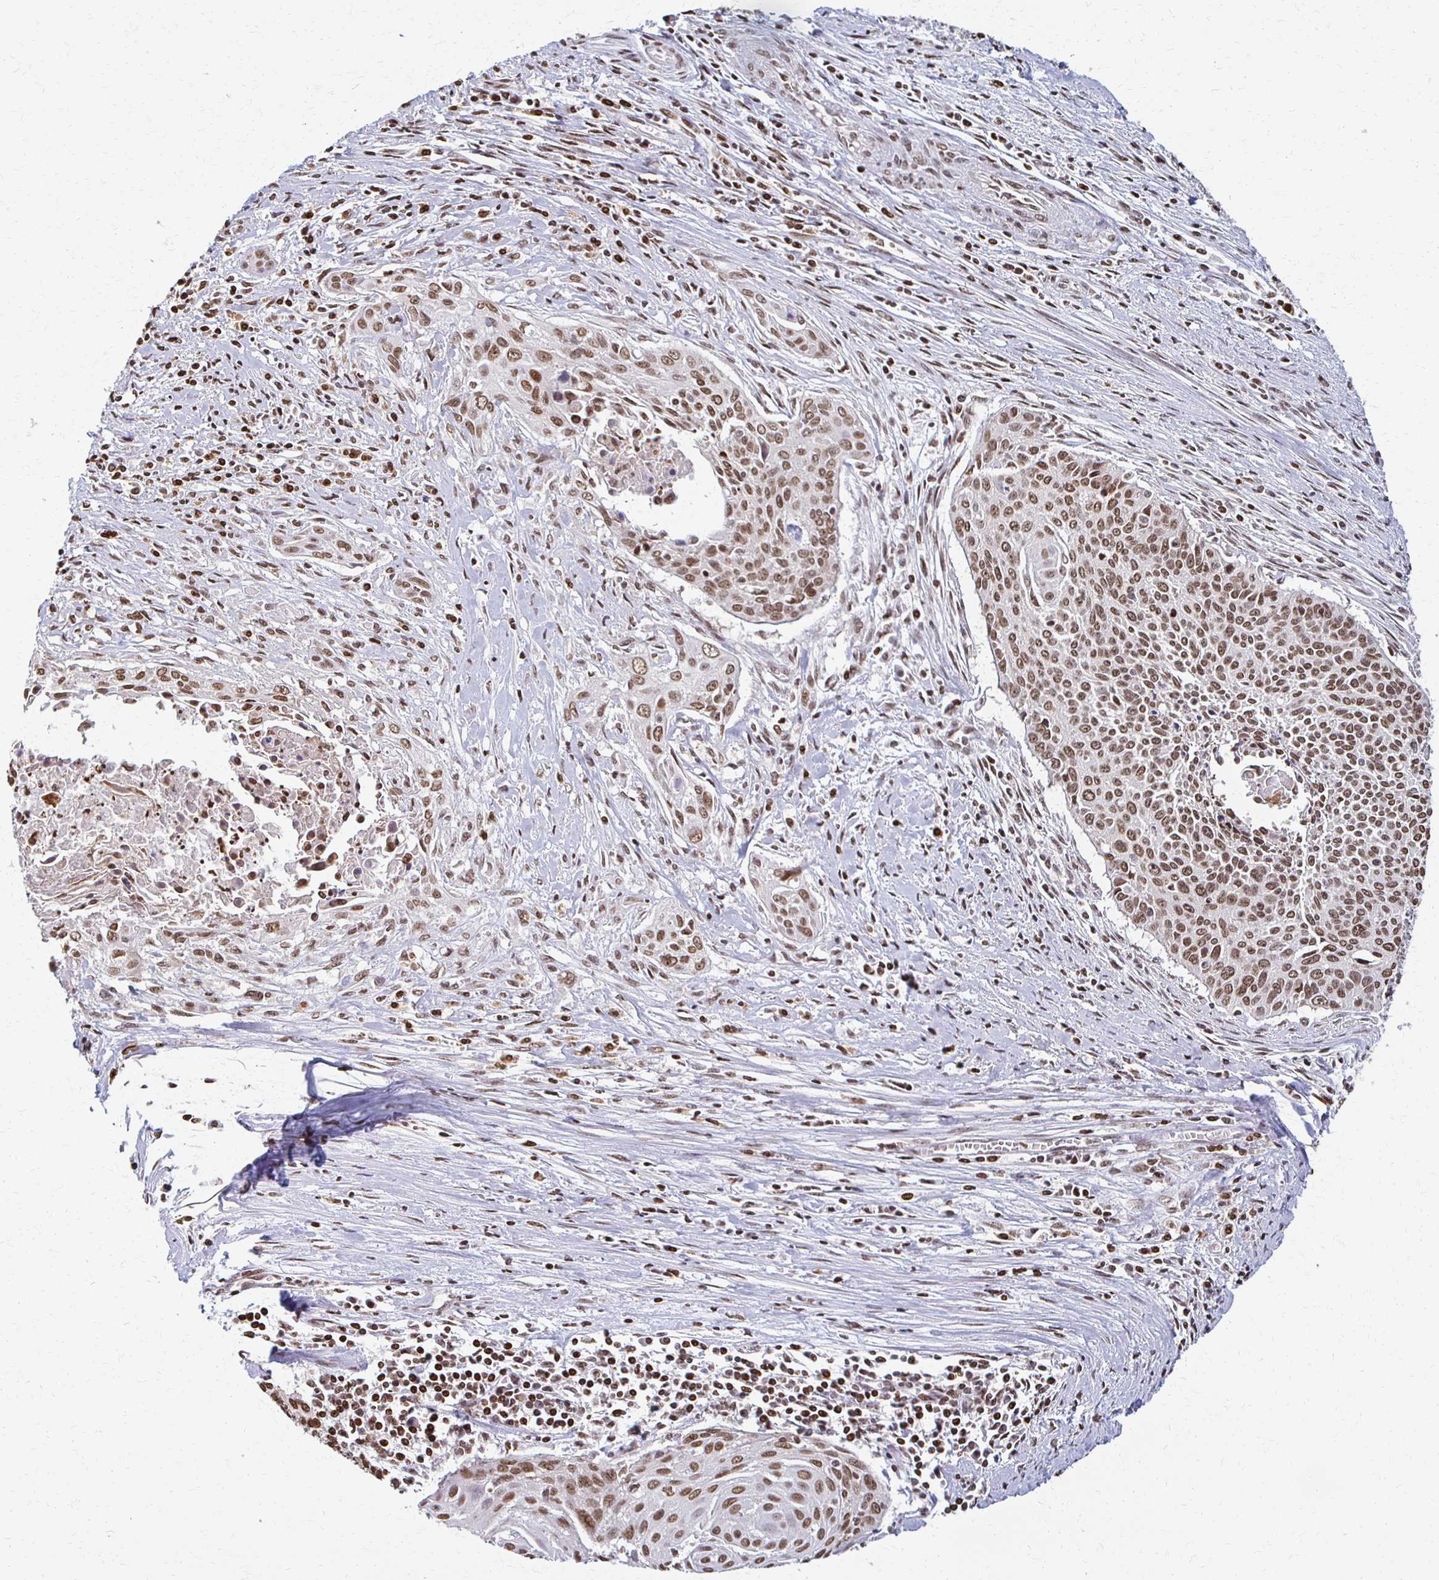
{"staining": {"intensity": "moderate", "quantity": ">75%", "location": "nuclear"}, "tissue": "cervical cancer", "cell_type": "Tumor cells", "image_type": "cancer", "snomed": [{"axis": "morphology", "description": "Squamous cell carcinoma, NOS"}, {"axis": "topography", "description": "Cervix"}], "caption": "Immunohistochemical staining of human squamous cell carcinoma (cervical) displays medium levels of moderate nuclear protein staining in about >75% of tumor cells.", "gene": "HOXA9", "patient": {"sex": "female", "age": 55}}